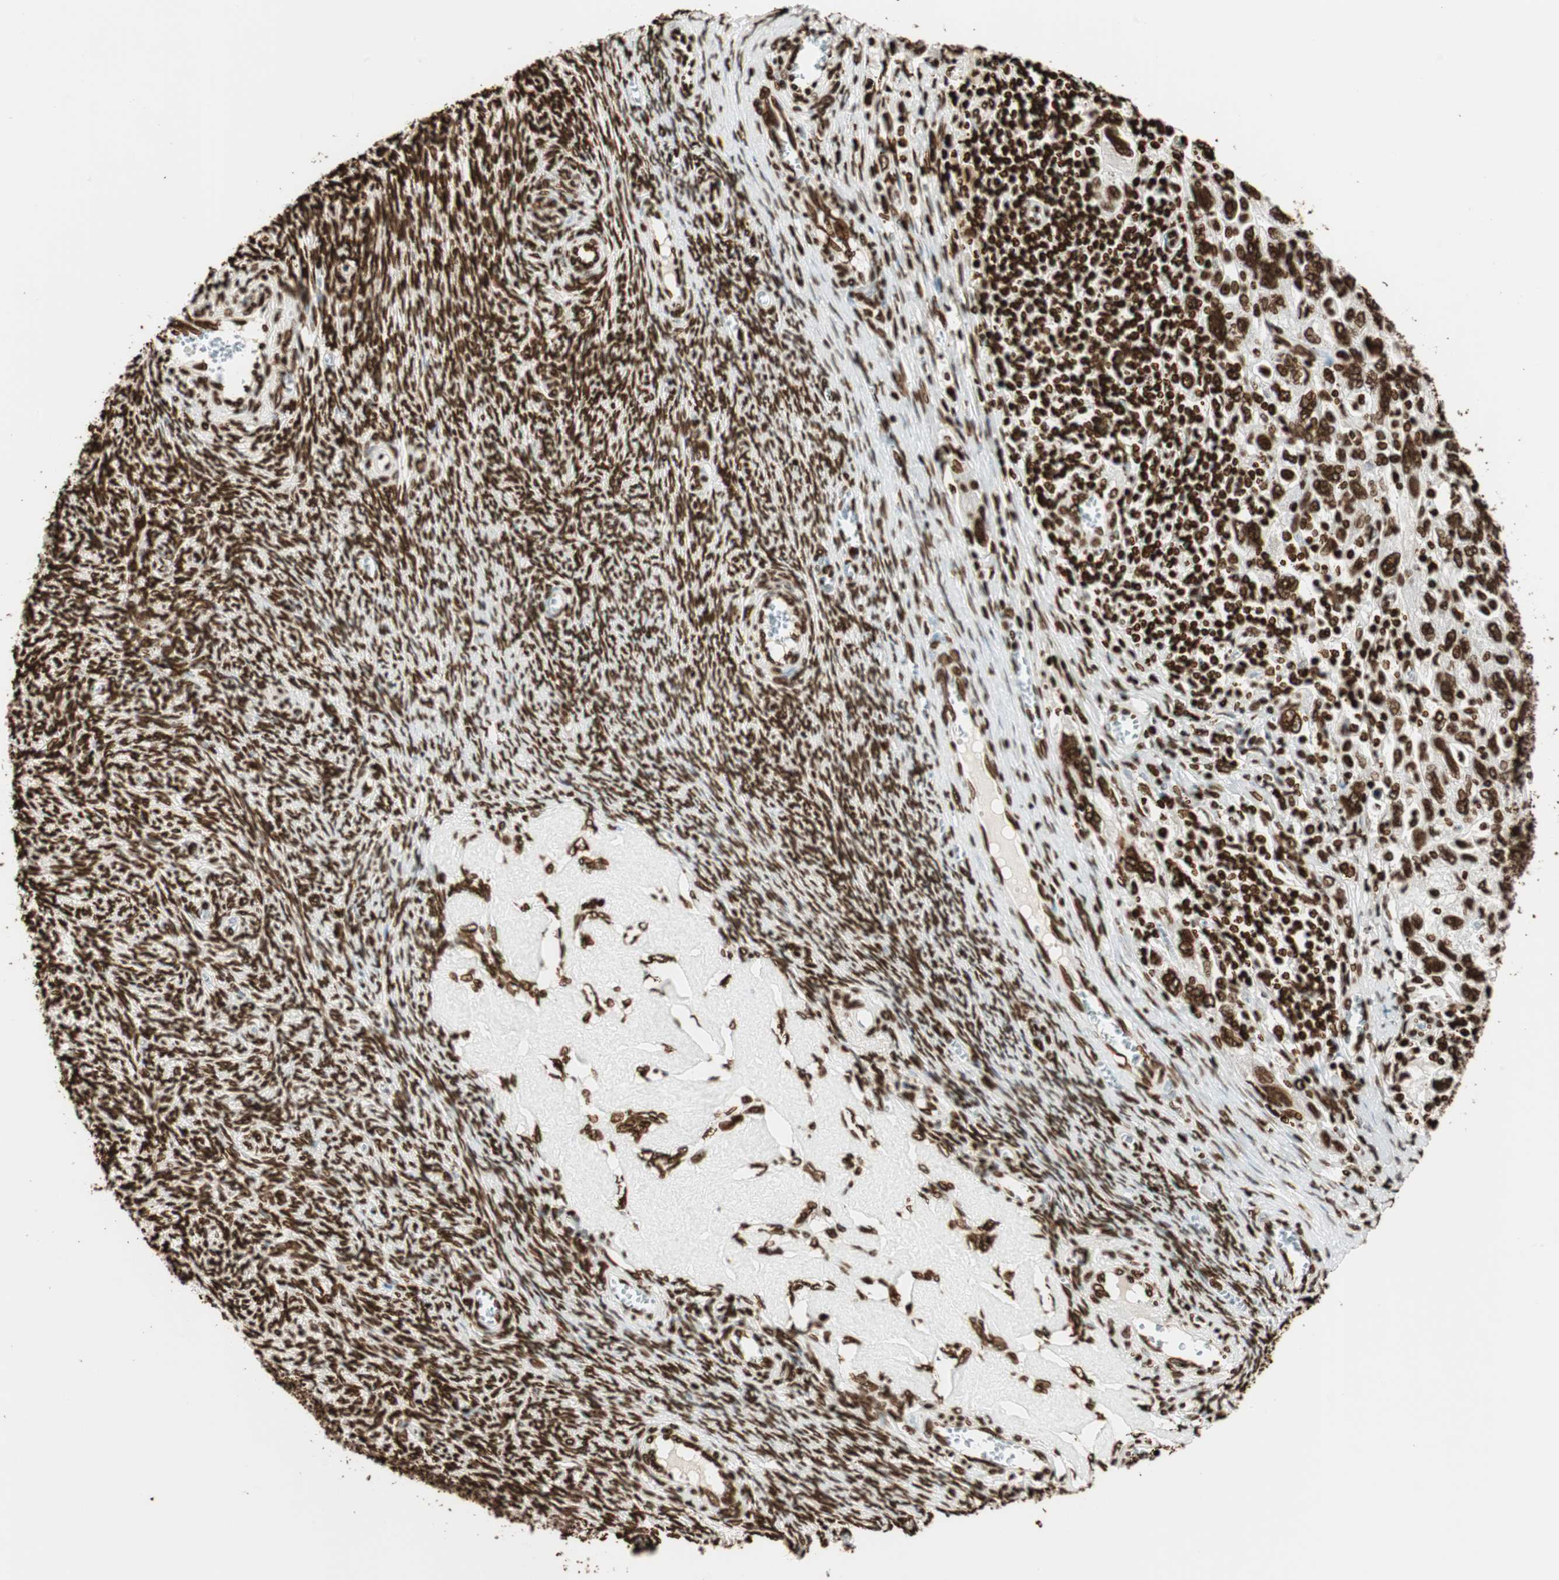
{"staining": {"intensity": "strong", "quantity": ">75%", "location": "nuclear"}, "tissue": "ovarian cancer", "cell_type": "Tumor cells", "image_type": "cancer", "snomed": [{"axis": "morphology", "description": "Carcinoma, NOS"}, {"axis": "morphology", "description": "Cystadenocarcinoma, serous, NOS"}, {"axis": "topography", "description": "Ovary"}], "caption": "Ovarian cancer stained for a protein reveals strong nuclear positivity in tumor cells.", "gene": "GLI2", "patient": {"sex": "female", "age": 69}}